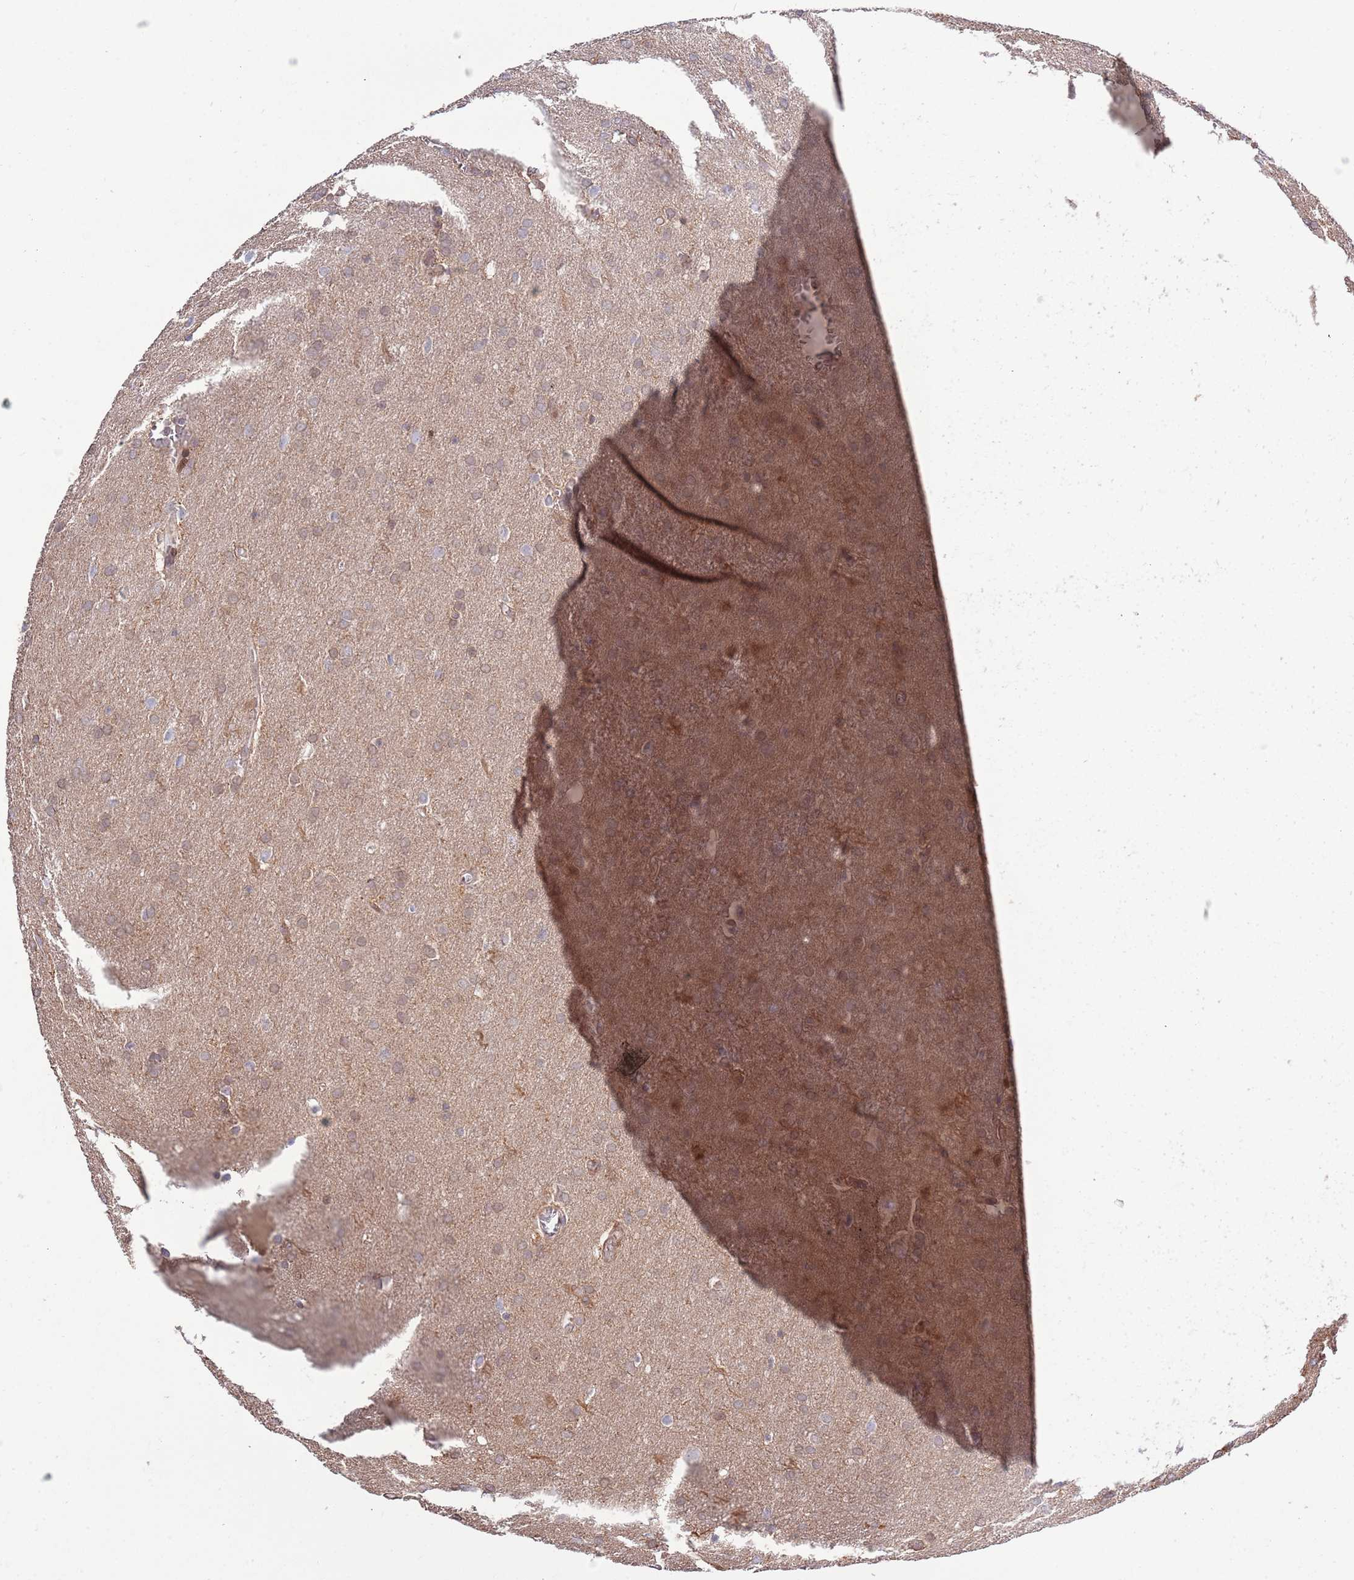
{"staining": {"intensity": "weak", "quantity": ">75%", "location": "cytoplasmic/membranous"}, "tissue": "glioma", "cell_type": "Tumor cells", "image_type": "cancer", "snomed": [{"axis": "morphology", "description": "Glioma, malignant, Low grade"}, {"axis": "topography", "description": "Brain"}], "caption": "The photomicrograph demonstrates staining of malignant glioma (low-grade), revealing weak cytoplasmic/membranous protein positivity (brown color) within tumor cells.", "gene": "ZNF665", "patient": {"sex": "female", "age": 32}}